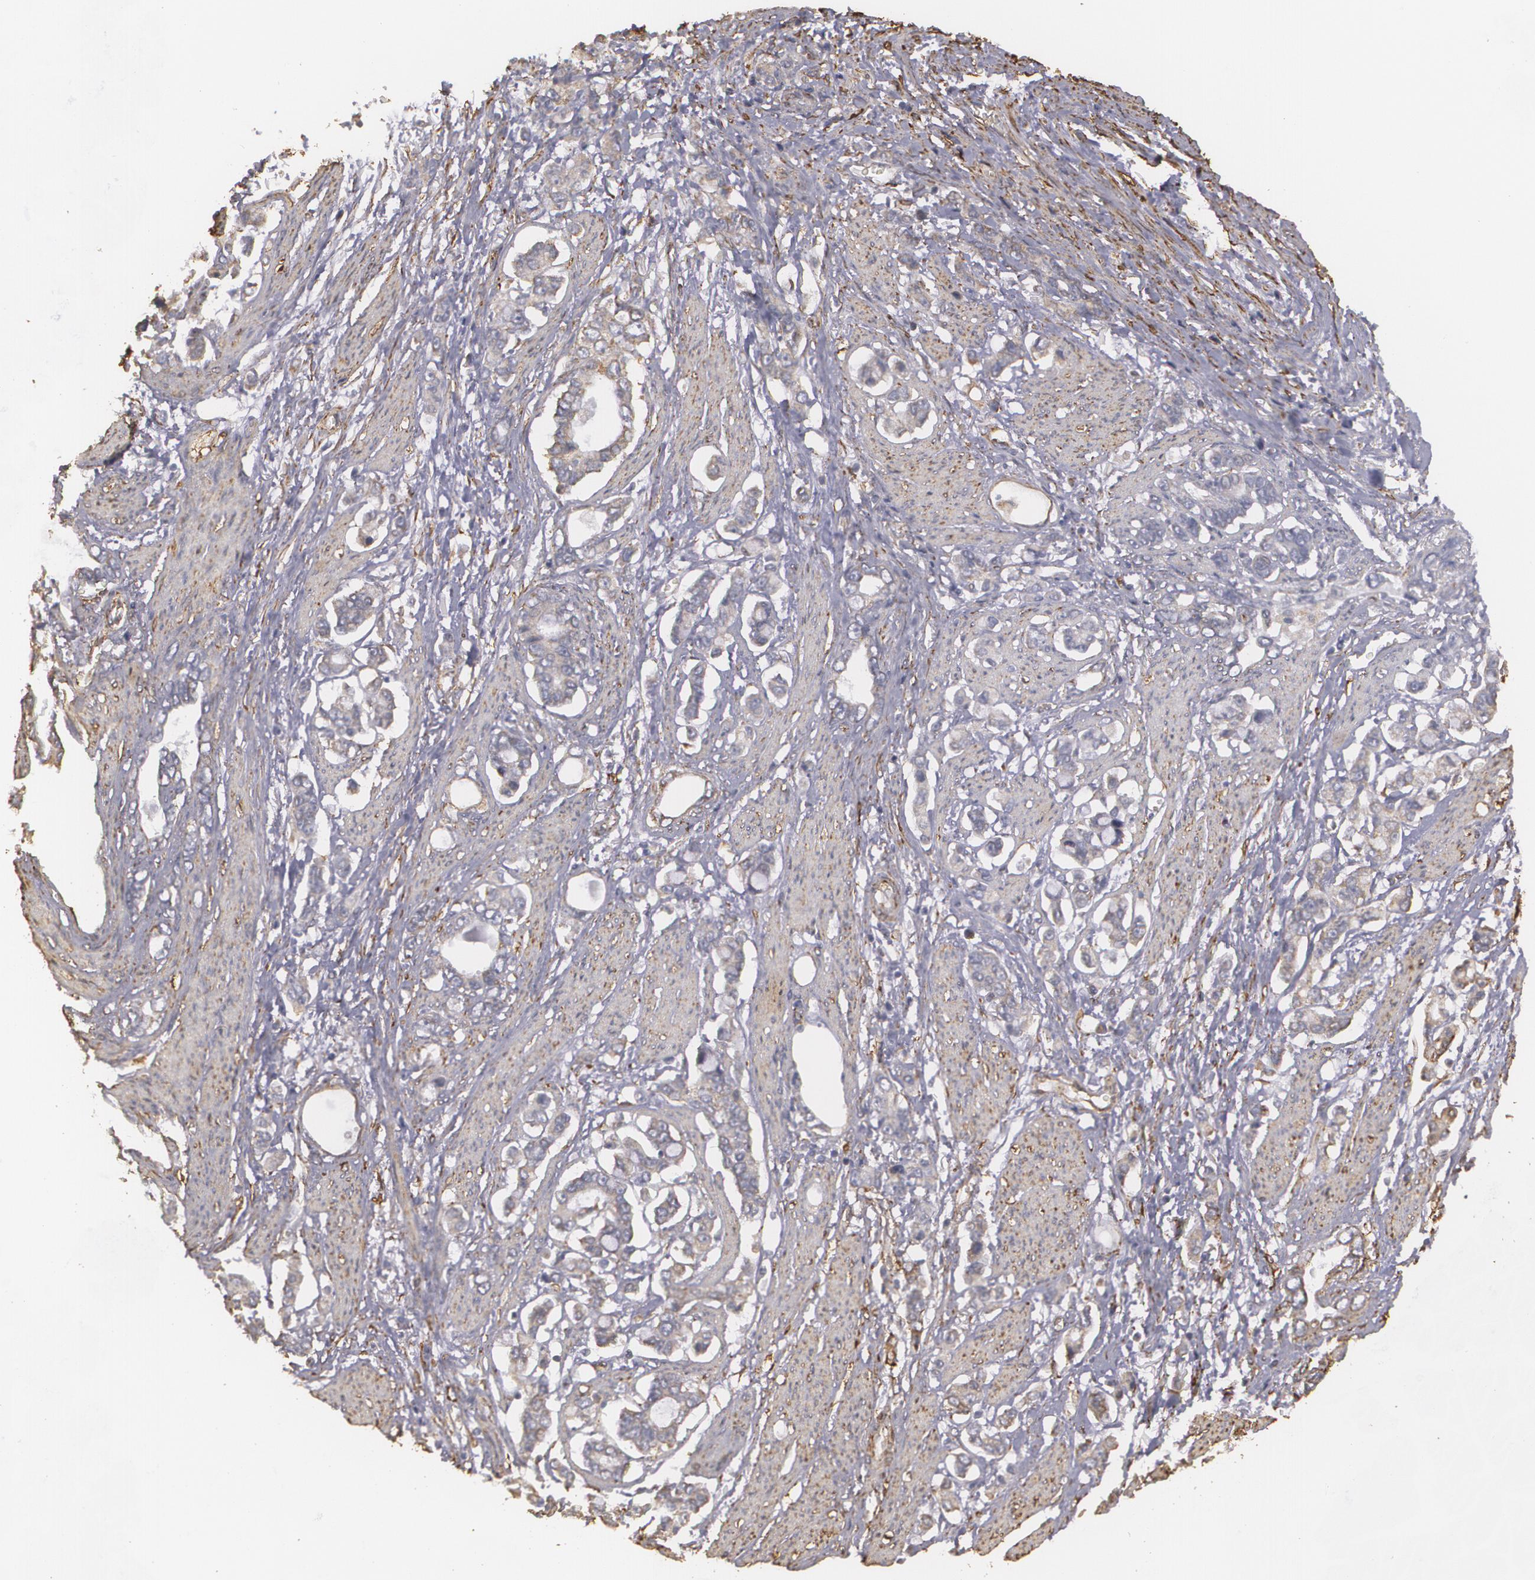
{"staining": {"intensity": "weak", "quantity": "25%-75%", "location": "cytoplasmic/membranous"}, "tissue": "stomach cancer", "cell_type": "Tumor cells", "image_type": "cancer", "snomed": [{"axis": "morphology", "description": "Adenocarcinoma, NOS"}, {"axis": "topography", "description": "Stomach"}], "caption": "Stomach cancer (adenocarcinoma) was stained to show a protein in brown. There is low levels of weak cytoplasmic/membranous staining in approximately 25%-75% of tumor cells. (Stains: DAB (3,3'-diaminobenzidine) in brown, nuclei in blue, Microscopy: brightfield microscopy at high magnification).", "gene": "CYB5R3", "patient": {"sex": "male", "age": 78}}